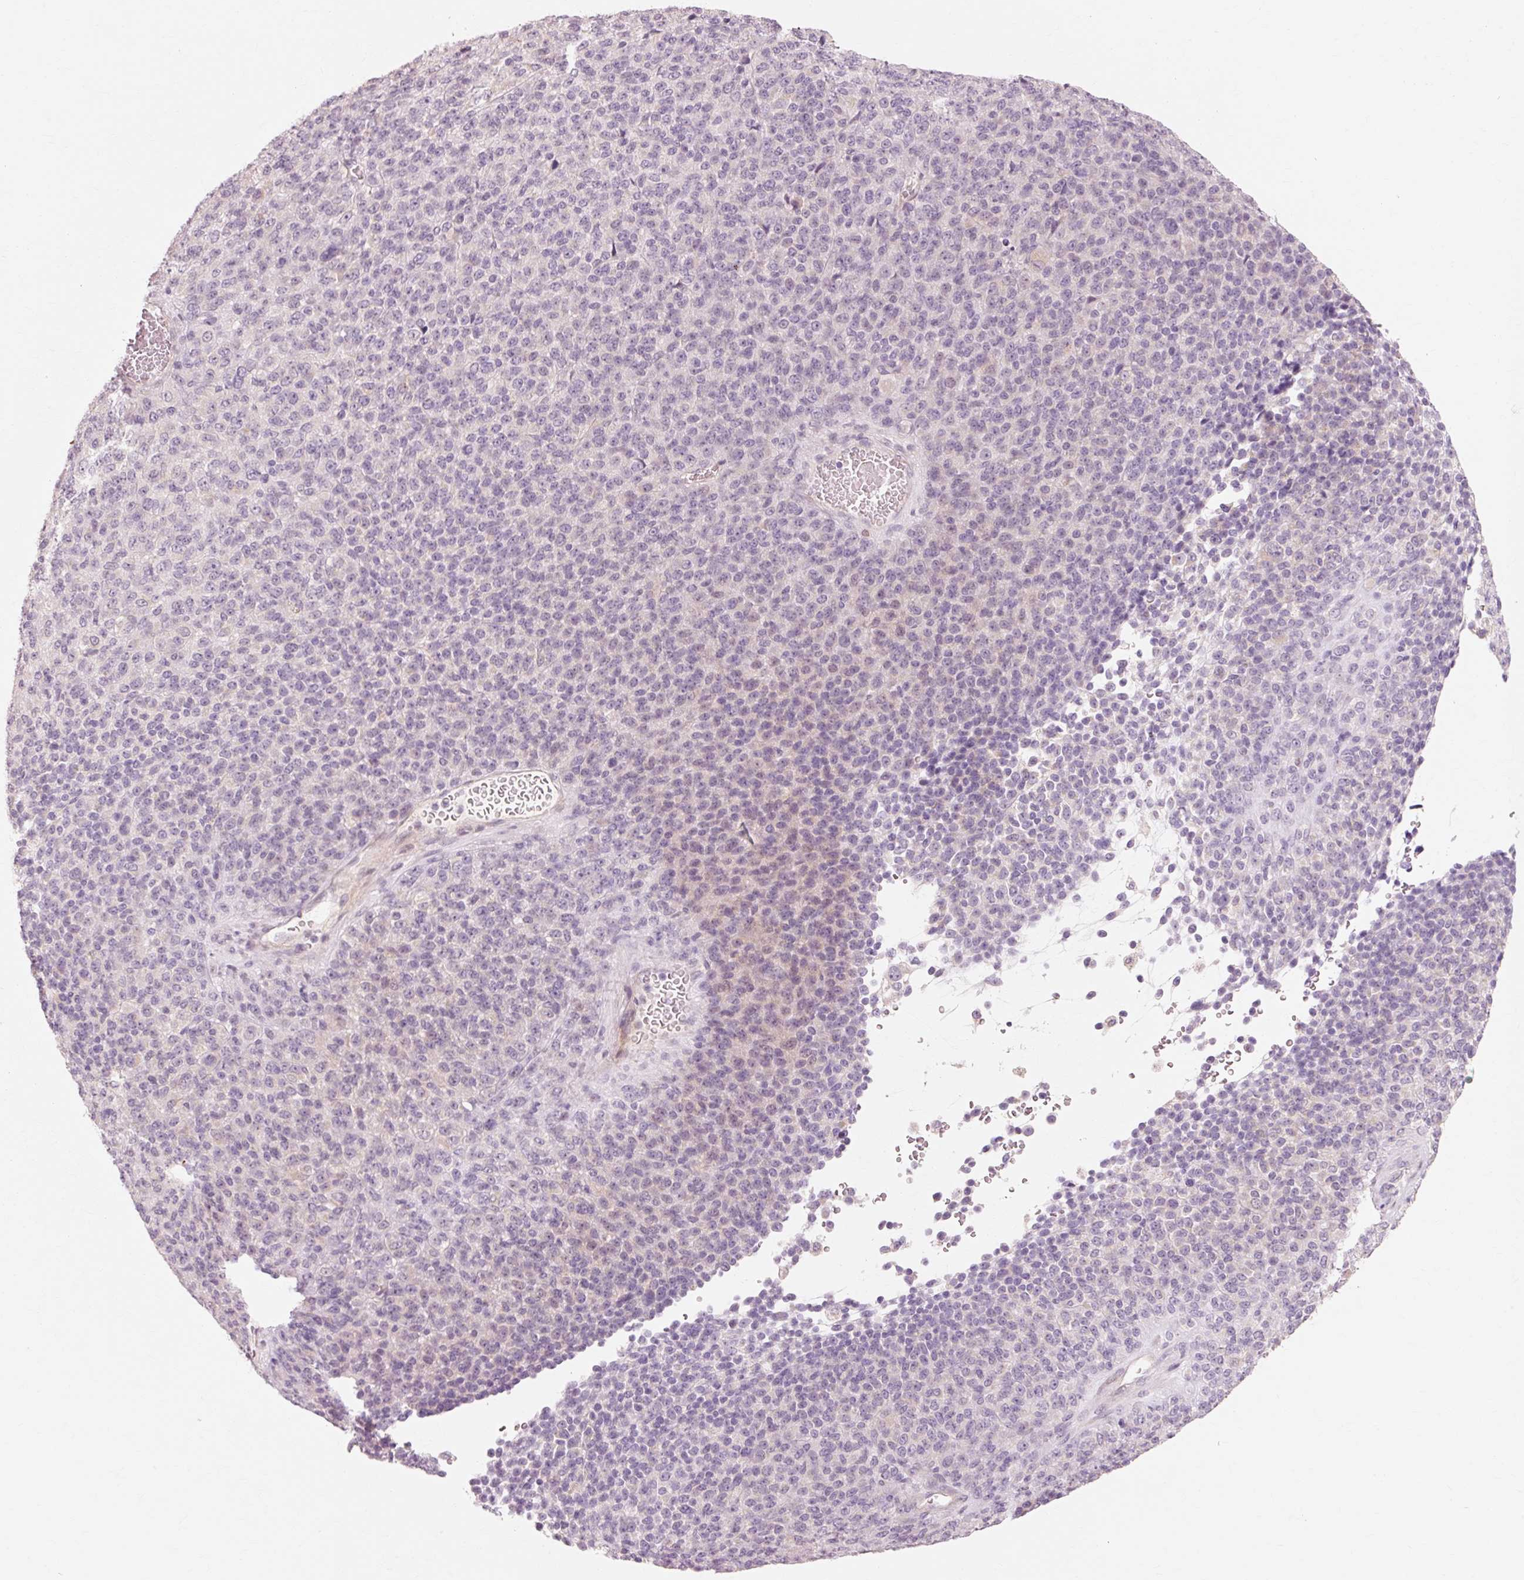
{"staining": {"intensity": "negative", "quantity": "none", "location": "none"}, "tissue": "melanoma", "cell_type": "Tumor cells", "image_type": "cancer", "snomed": [{"axis": "morphology", "description": "Malignant melanoma, Metastatic site"}, {"axis": "topography", "description": "Brain"}], "caption": "This is an immunohistochemistry image of melanoma. There is no expression in tumor cells.", "gene": "TRIM73", "patient": {"sex": "female", "age": 56}}